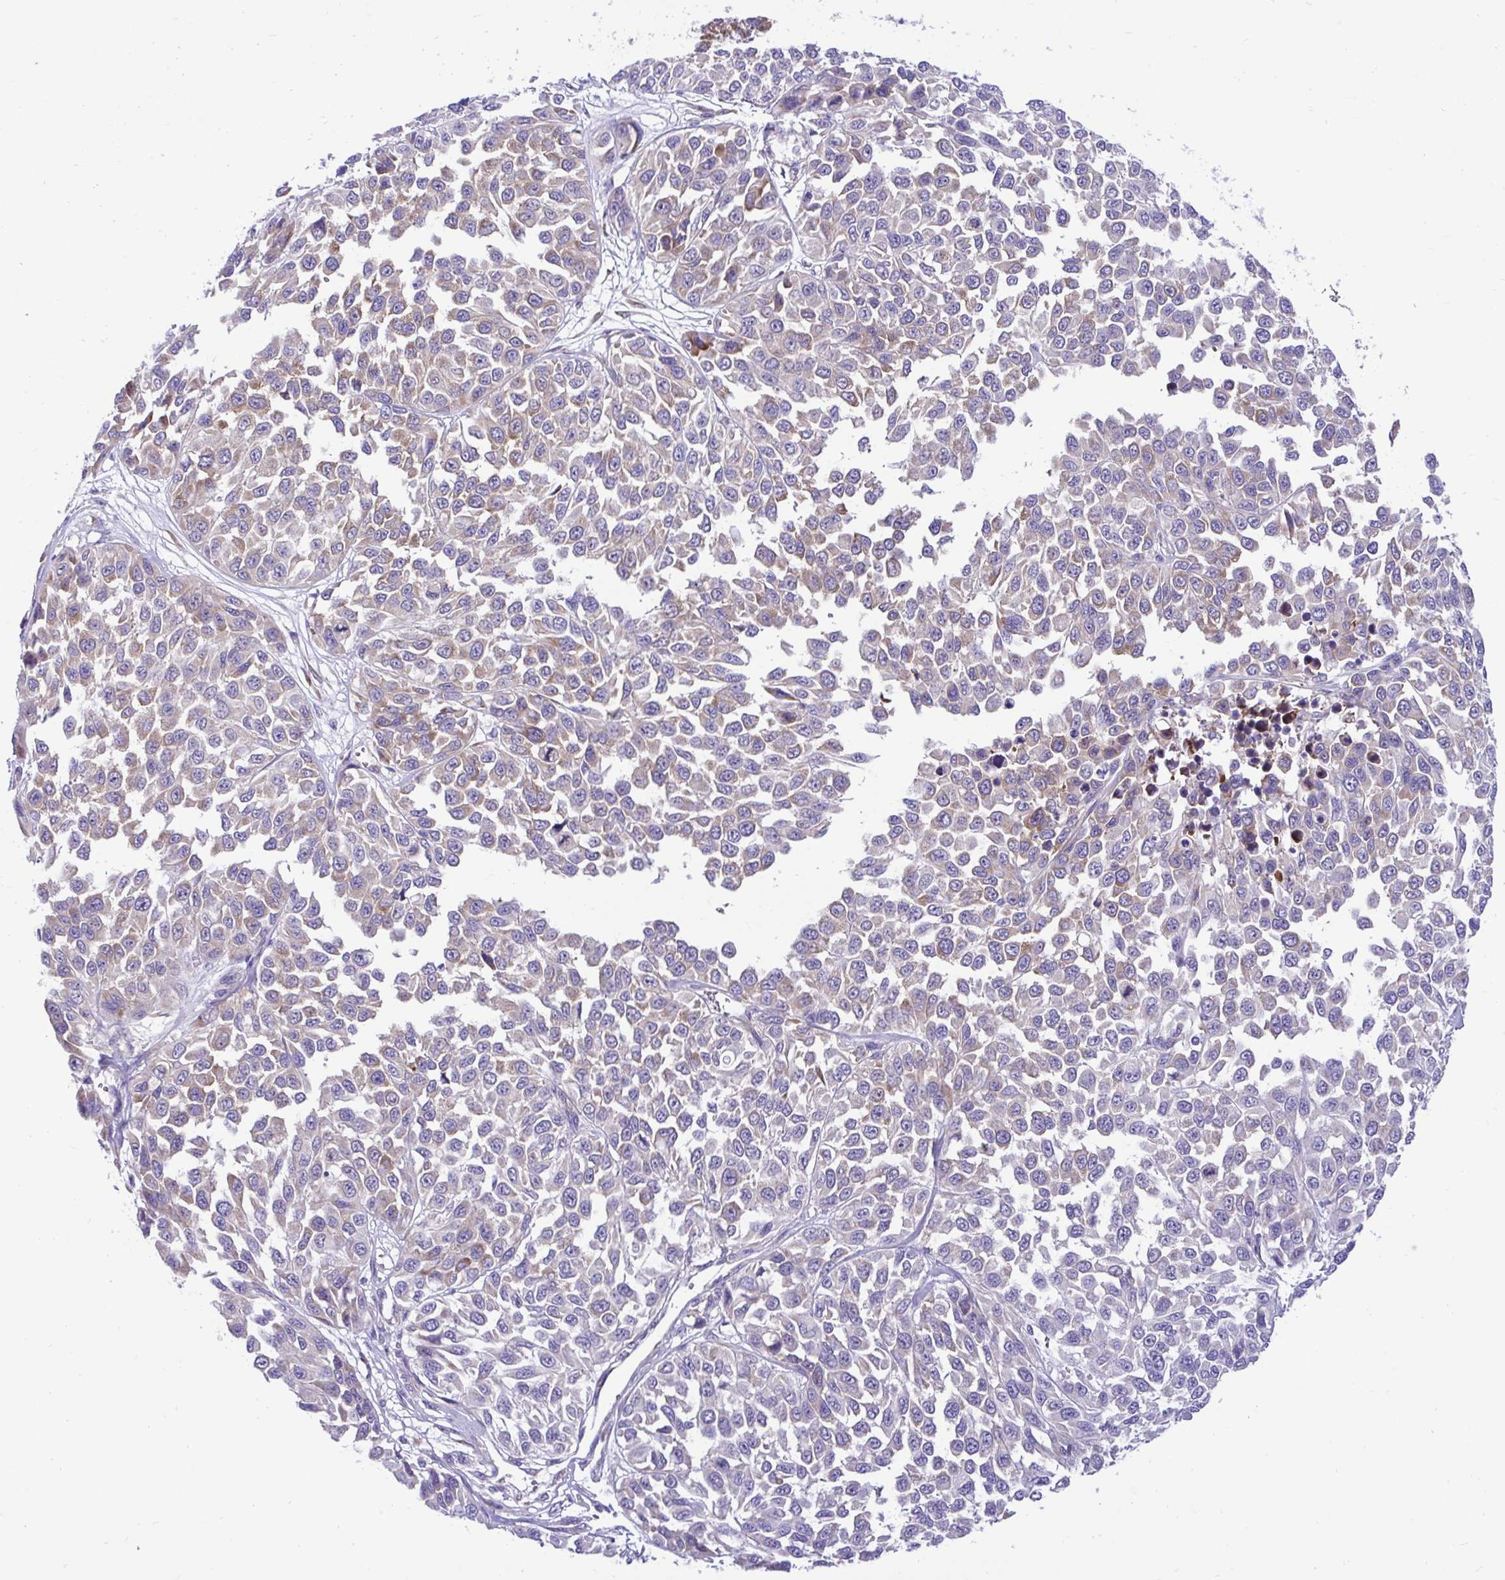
{"staining": {"intensity": "moderate", "quantity": "<25%", "location": "cytoplasmic/membranous"}, "tissue": "melanoma", "cell_type": "Tumor cells", "image_type": "cancer", "snomed": [{"axis": "morphology", "description": "Malignant melanoma, NOS"}, {"axis": "topography", "description": "Skin"}], "caption": "This is an image of immunohistochemistry (IHC) staining of malignant melanoma, which shows moderate expression in the cytoplasmic/membranous of tumor cells.", "gene": "RPL7", "patient": {"sex": "male", "age": 62}}